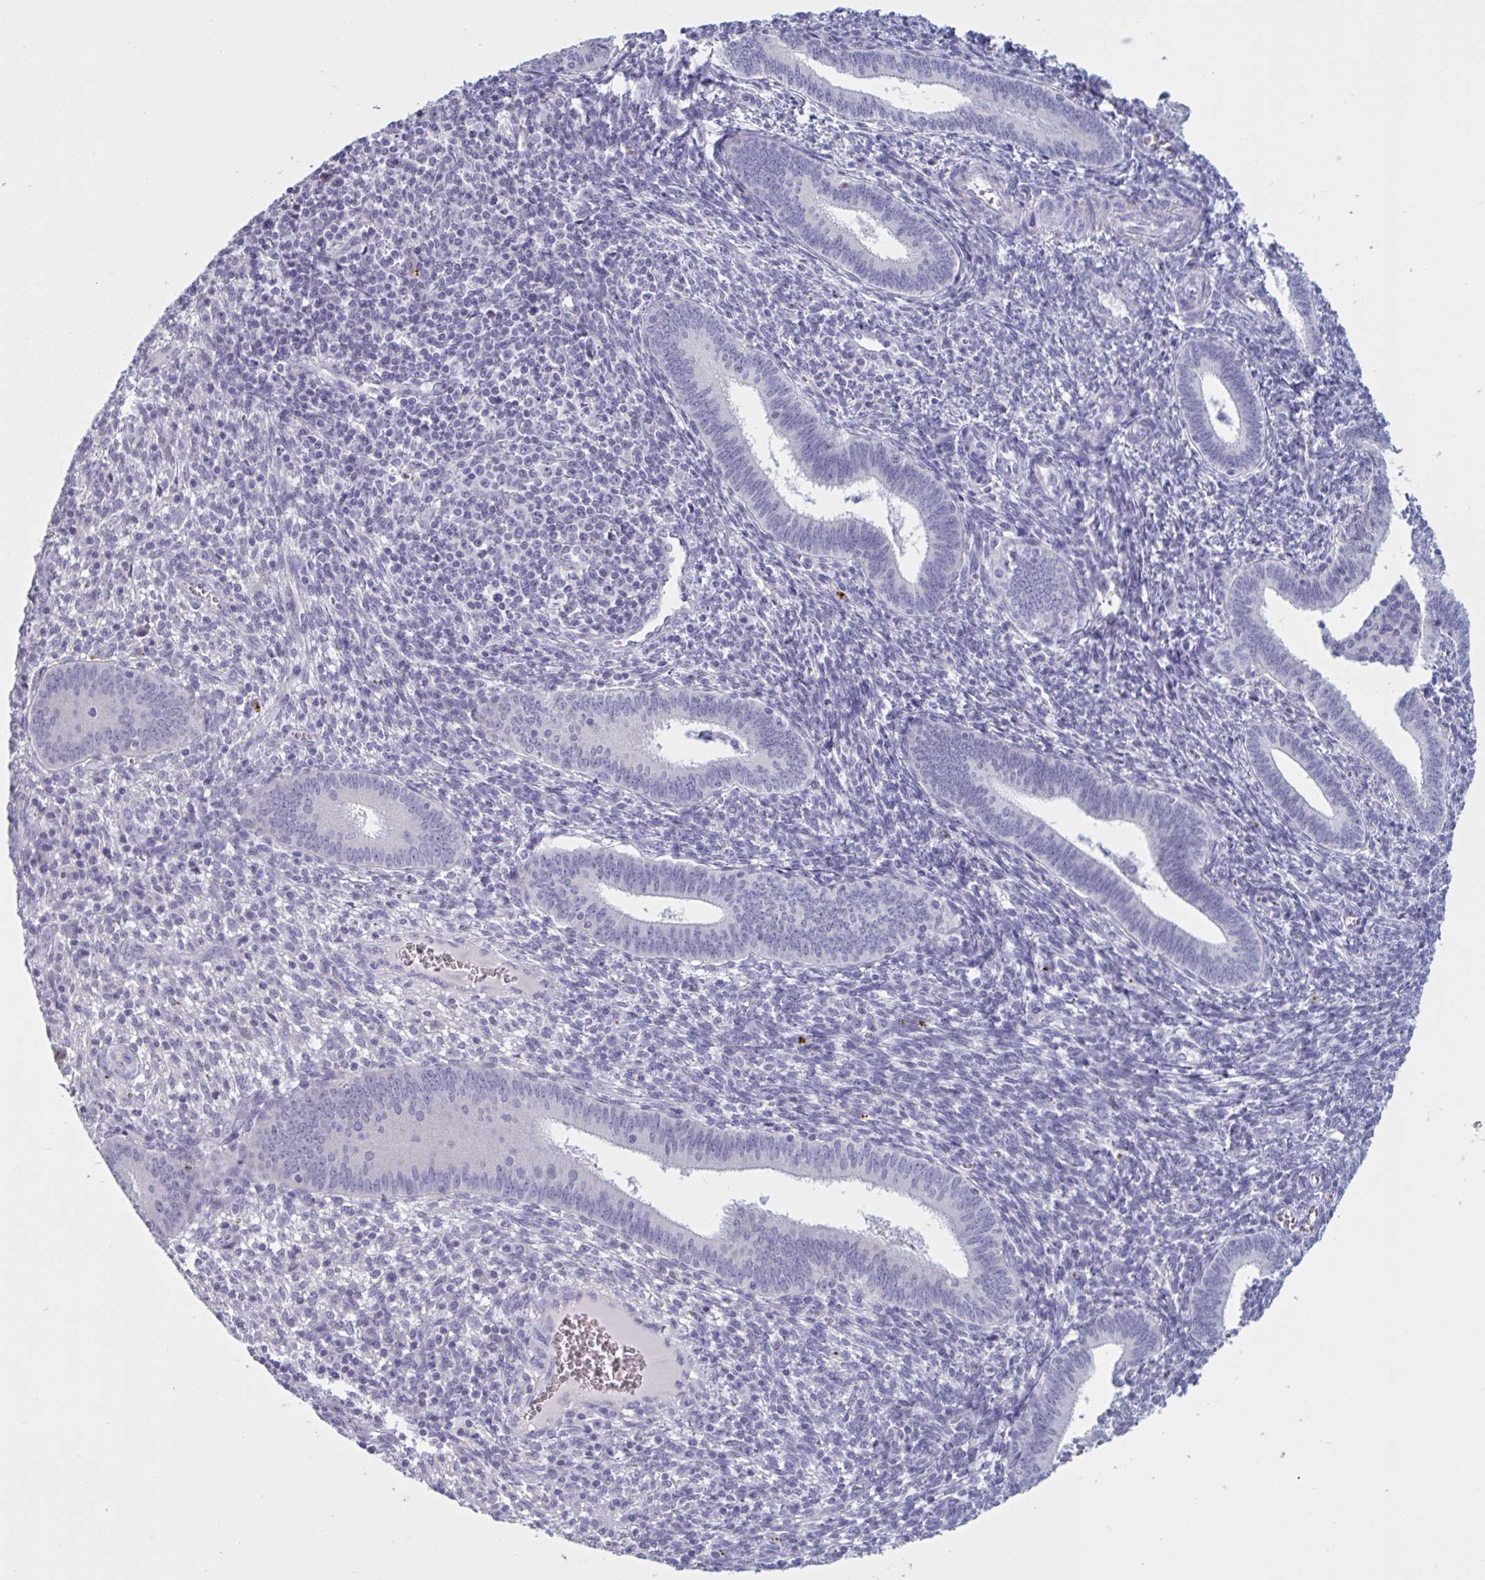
{"staining": {"intensity": "negative", "quantity": "none", "location": "none"}, "tissue": "endometrium", "cell_type": "Cells in endometrial stroma", "image_type": "normal", "snomed": [{"axis": "morphology", "description": "Normal tissue, NOS"}, {"axis": "topography", "description": "Endometrium"}], "caption": "Protein analysis of benign endometrium exhibits no significant expression in cells in endometrial stroma.", "gene": "NDUFC2", "patient": {"sex": "female", "age": 41}}